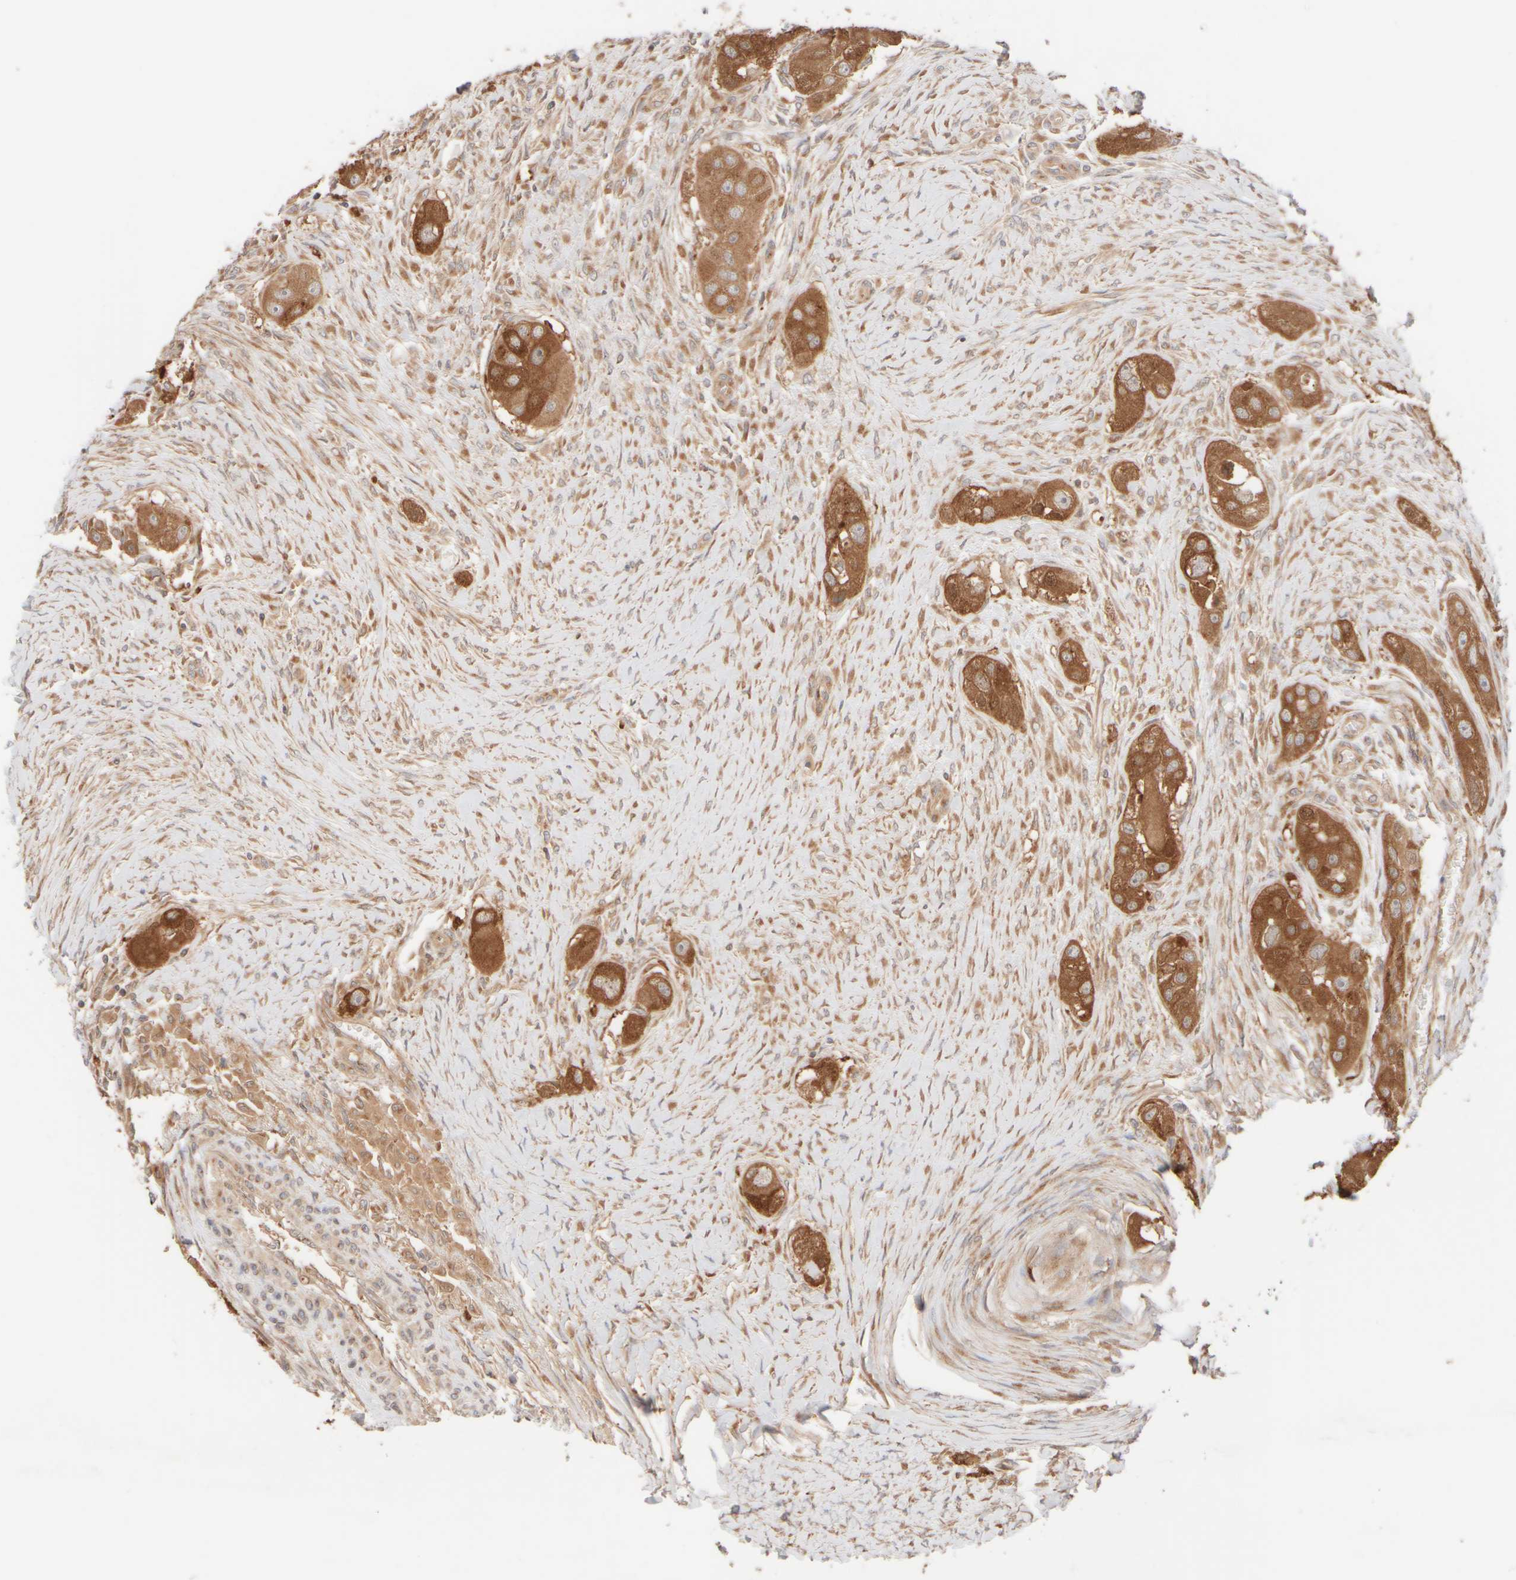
{"staining": {"intensity": "moderate", "quantity": ">75%", "location": "cytoplasmic/membranous"}, "tissue": "head and neck cancer", "cell_type": "Tumor cells", "image_type": "cancer", "snomed": [{"axis": "morphology", "description": "Normal tissue, NOS"}, {"axis": "morphology", "description": "Squamous cell carcinoma, NOS"}, {"axis": "topography", "description": "Skeletal muscle"}, {"axis": "topography", "description": "Head-Neck"}], "caption": "A brown stain highlights moderate cytoplasmic/membranous staining of a protein in head and neck squamous cell carcinoma tumor cells.", "gene": "RABEP1", "patient": {"sex": "male", "age": 51}}